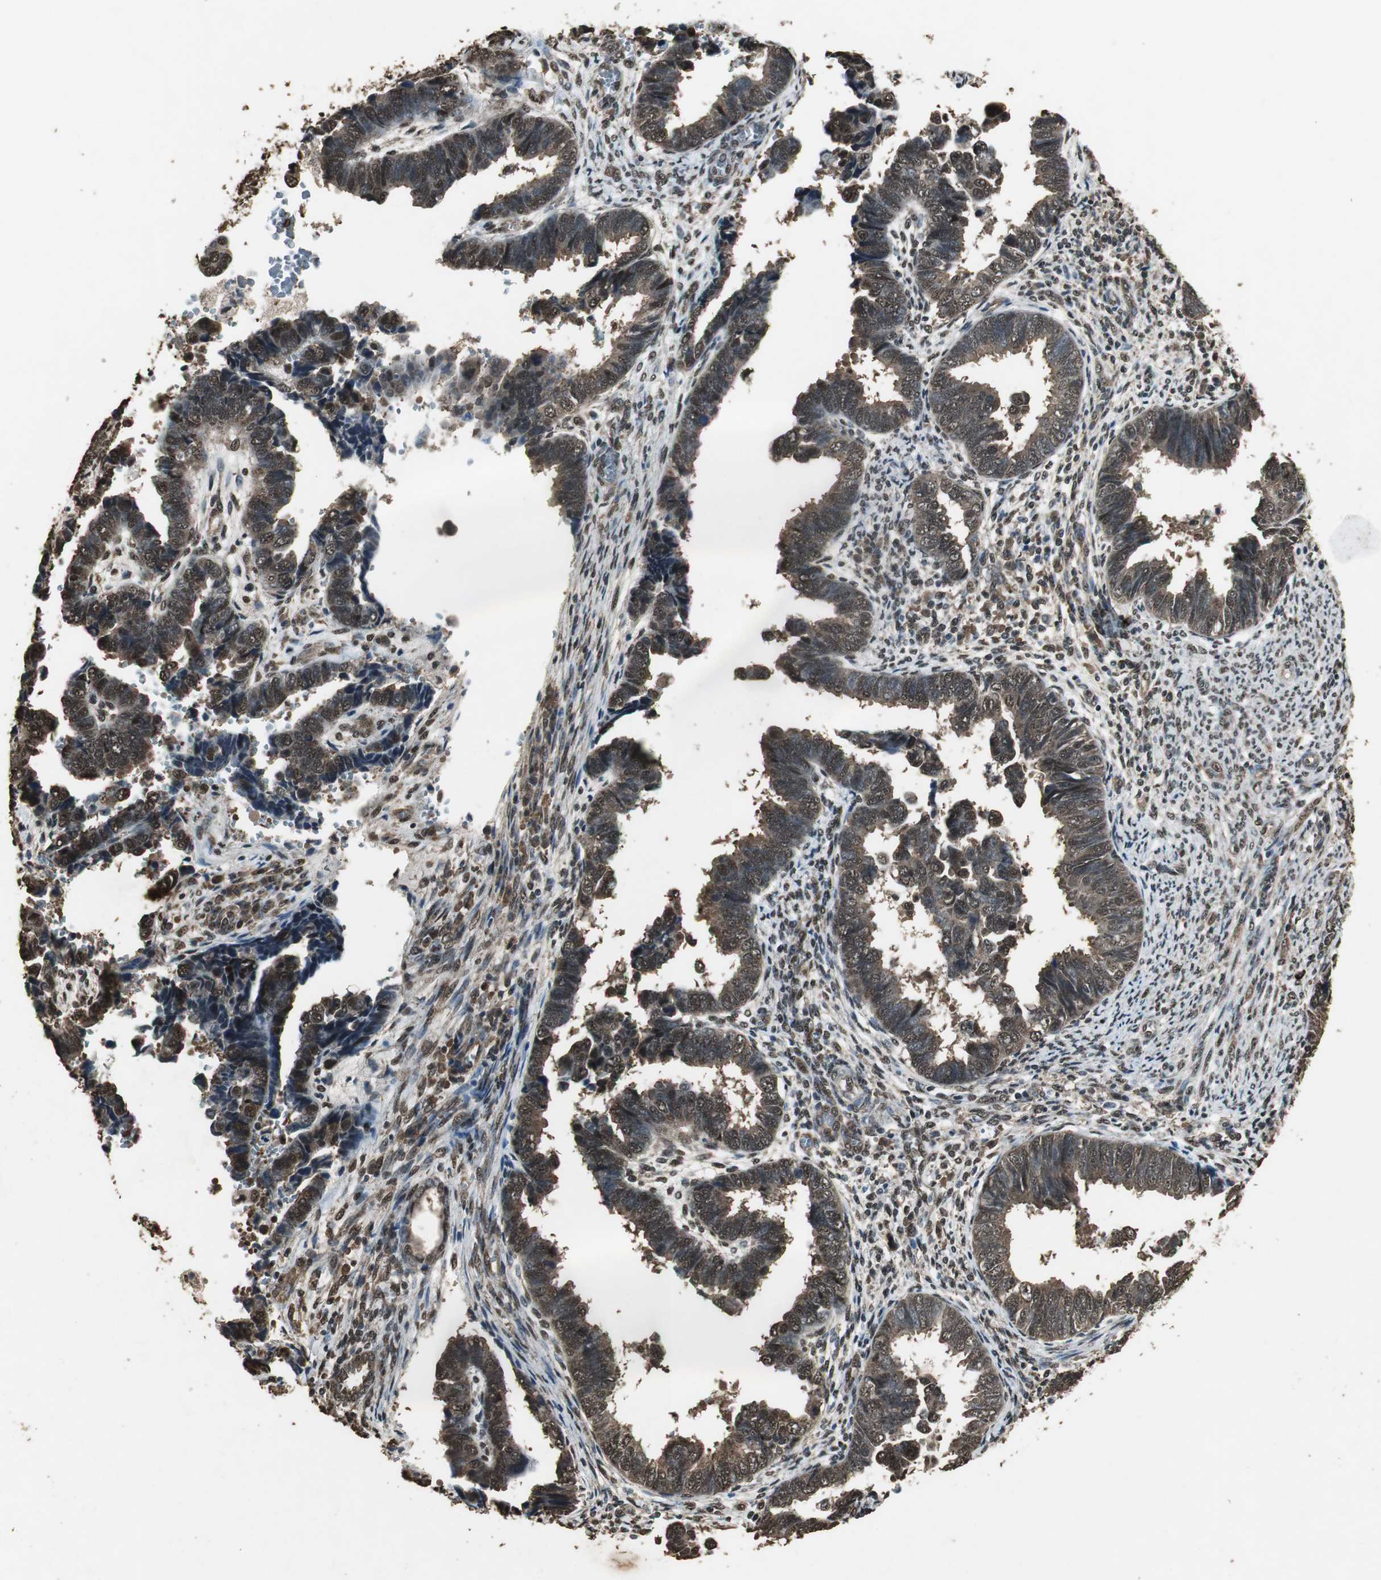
{"staining": {"intensity": "strong", "quantity": ">75%", "location": "cytoplasmic/membranous,nuclear"}, "tissue": "endometrial cancer", "cell_type": "Tumor cells", "image_type": "cancer", "snomed": [{"axis": "morphology", "description": "Adenocarcinoma, NOS"}, {"axis": "topography", "description": "Endometrium"}], "caption": "Tumor cells show high levels of strong cytoplasmic/membranous and nuclear positivity in approximately >75% of cells in human endometrial cancer (adenocarcinoma). The staining was performed using DAB, with brown indicating positive protein expression. Nuclei are stained blue with hematoxylin.", "gene": "PPP1R13B", "patient": {"sex": "female", "age": 75}}